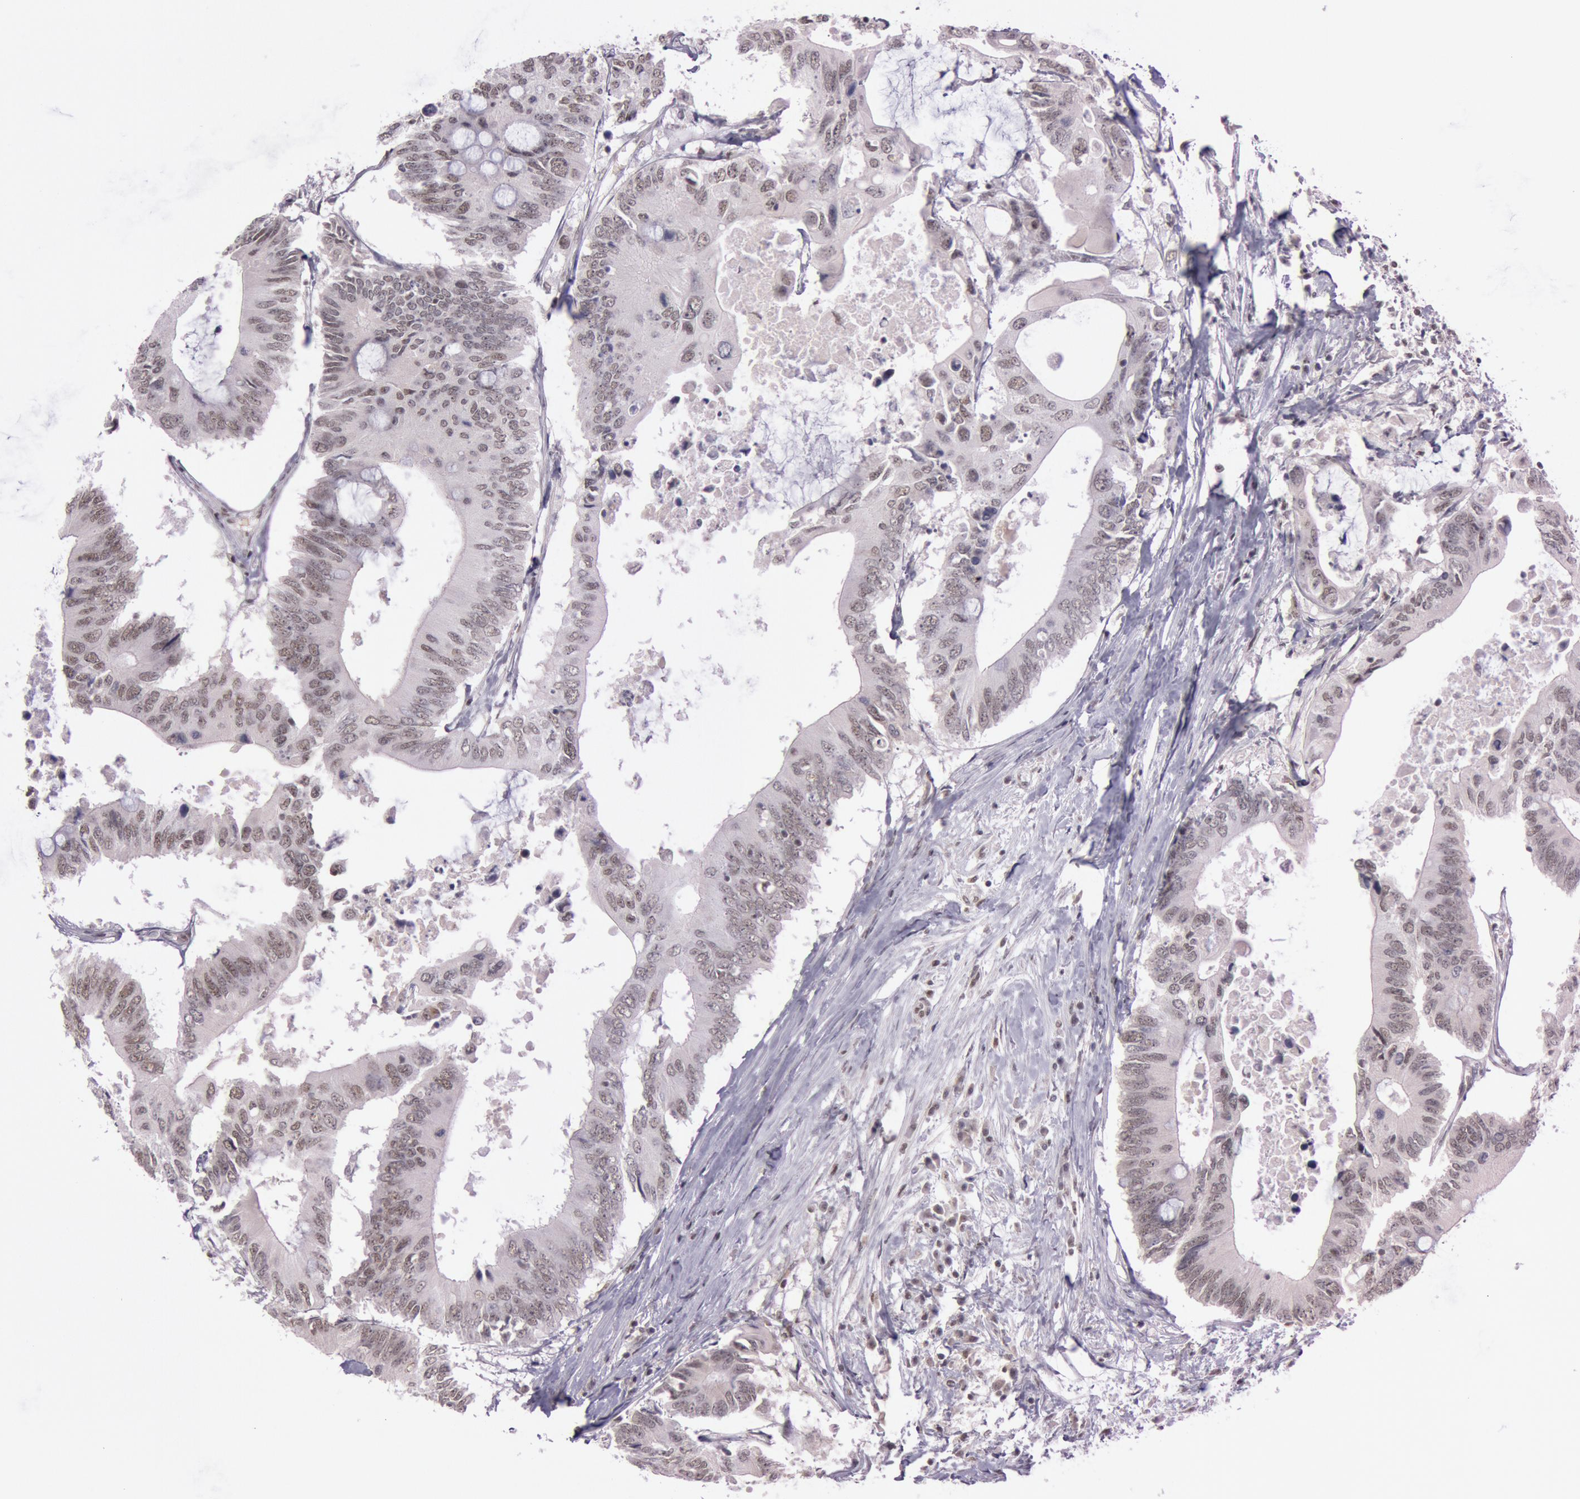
{"staining": {"intensity": "weak", "quantity": "<25%", "location": "nuclear"}, "tissue": "colorectal cancer", "cell_type": "Tumor cells", "image_type": "cancer", "snomed": [{"axis": "morphology", "description": "Adenocarcinoma, NOS"}, {"axis": "topography", "description": "Colon"}], "caption": "DAB immunohistochemical staining of human colorectal cancer shows no significant staining in tumor cells.", "gene": "TASL", "patient": {"sex": "male", "age": 71}}